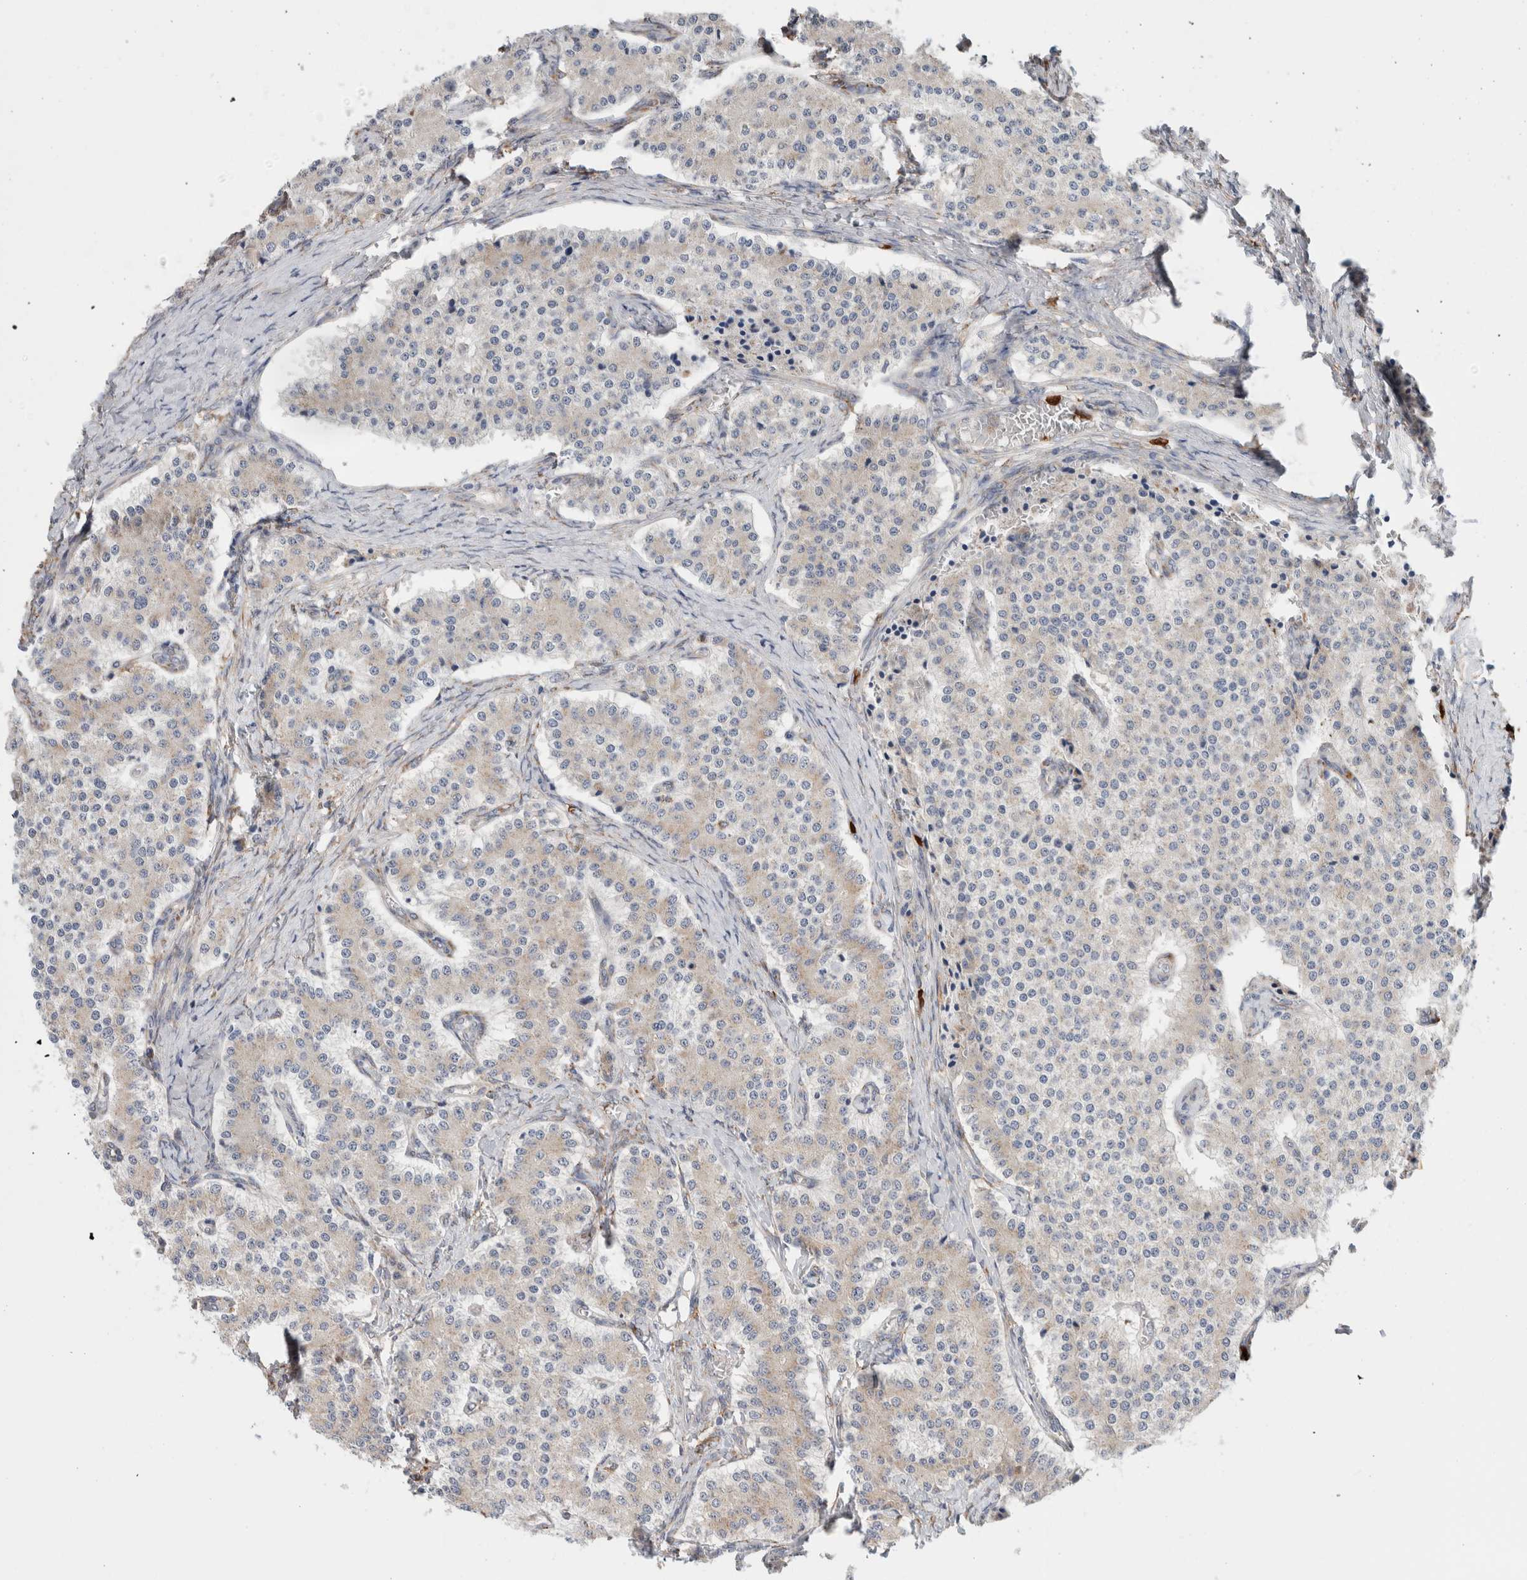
{"staining": {"intensity": "negative", "quantity": "none", "location": "none"}, "tissue": "carcinoid", "cell_type": "Tumor cells", "image_type": "cancer", "snomed": [{"axis": "morphology", "description": "Carcinoid, malignant, NOS"}, {"axis": "topography", "description": "Colon"}], "caption": "An image of human carcinoid (malignant) is negative for staining in tumor cells.", "gene": "P4HA1", "patient": {"sex": "female", "age": 52}}